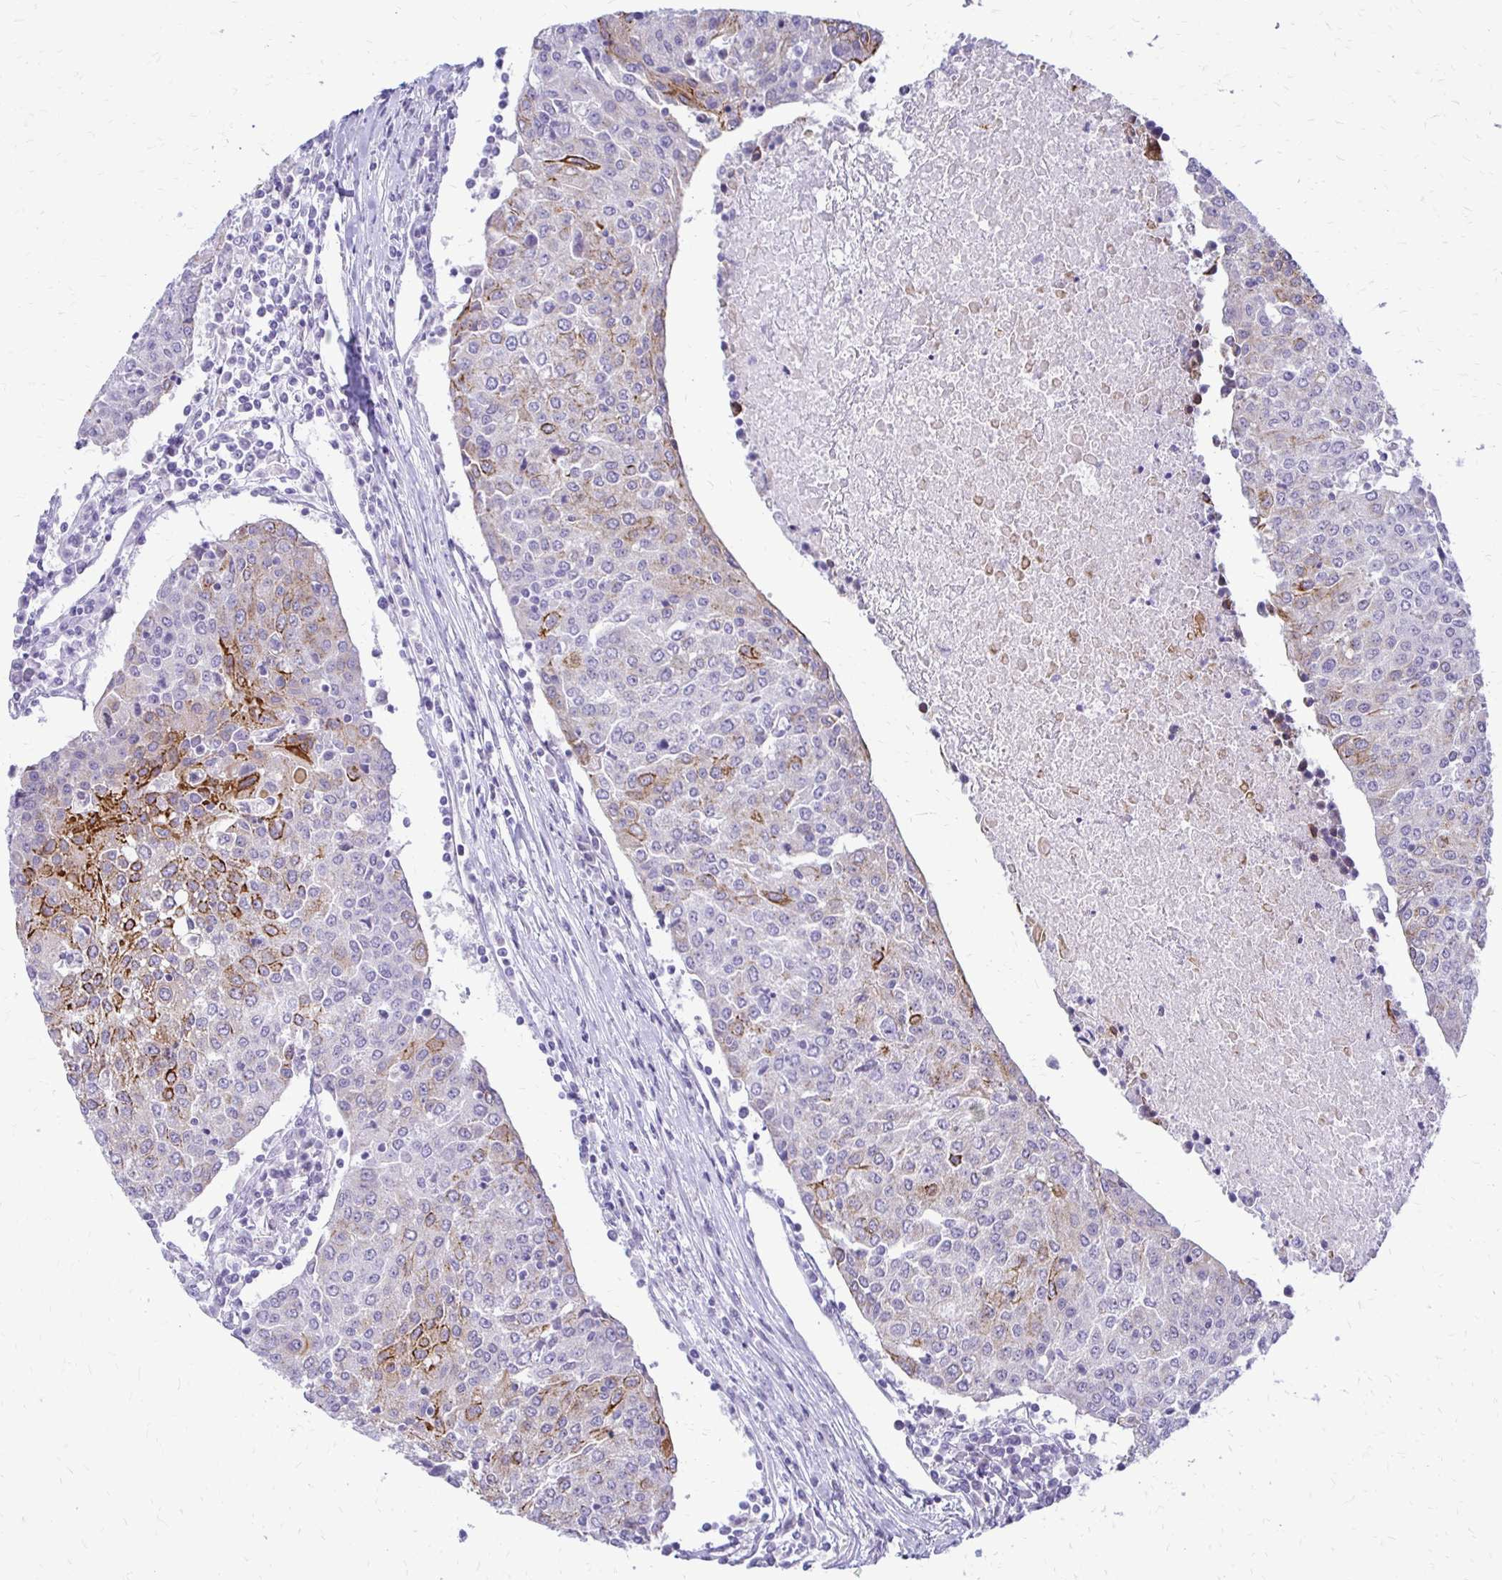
{"staining": {"intensity": "strong", "quantity": "25%-75%", "location": "cytoplasmic/membranous"}, "tissue": "urothelial cancer", "cell_type": "Tumor cells", "image_type": "cancer", "snomed": [{"axis": "morphology", "description": "Urothelial carcinoma, High grade"}, {"axis": "topography", "description": "Urinary bladder"}], "caption": "High-power microscopy captured an IHC photomicrograph of urothelial cancer, revealing strong cytoplasmic/membranous expression in approximately 25%-75% of tumor cells. The protein of interest is stained brown, and the nuclei are stained in blue (DAB (3,3'-diaminobenzidine) IHC with brightfield microscopy, high magnification).", "gene": "EPYC", "patient": {"sex": "female", "age": 85}}